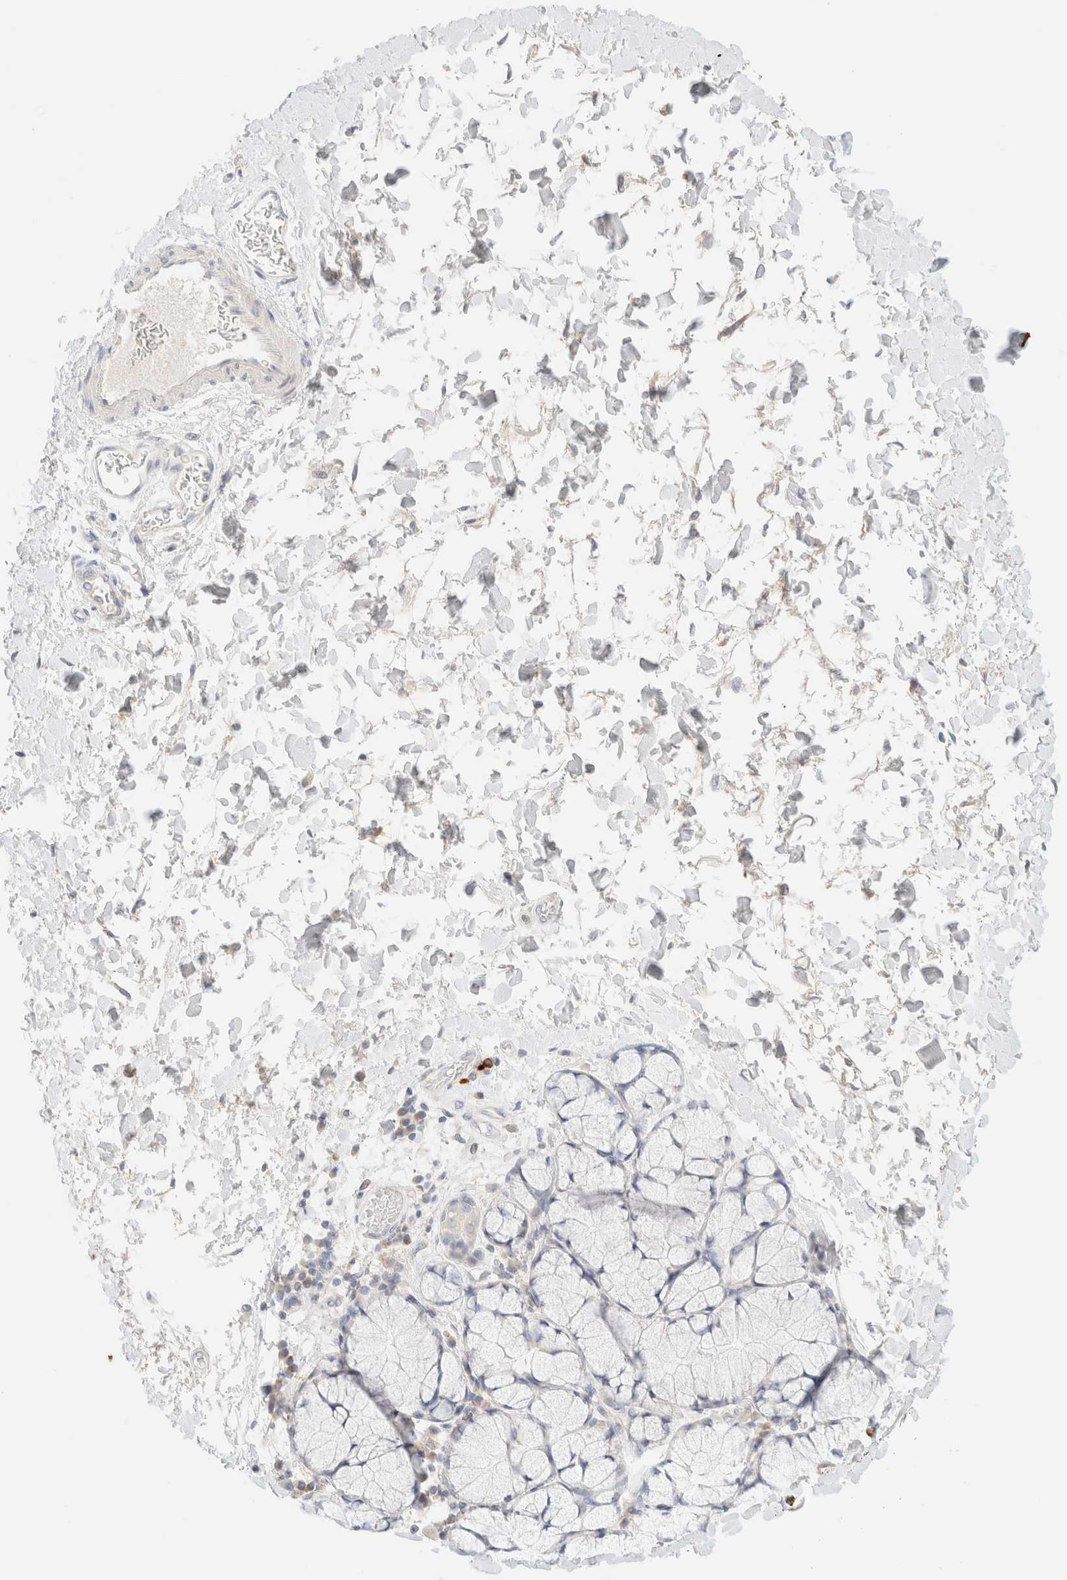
{"staining": {"intensity": "weak", "quantity": "<25%", "location": "cytoplasmic/membranous"}, "tissue": "esophagus", "cell_type": "Squamous epithelial cells", "image_type": "normal", "snomed": [{"axis": "morphology", "description": "Normal tissue, NOS"}, {"axis": "topography", "description": "Esophagus"}], "caption": "Squamous epithelial cells show no significant protein staining in normal esophagus. (Immunohistochemistry (ihc), brightfield microscopy, high magnification).", "gene": "SARM1", "patient": {"sex": "male", "age": 48}}